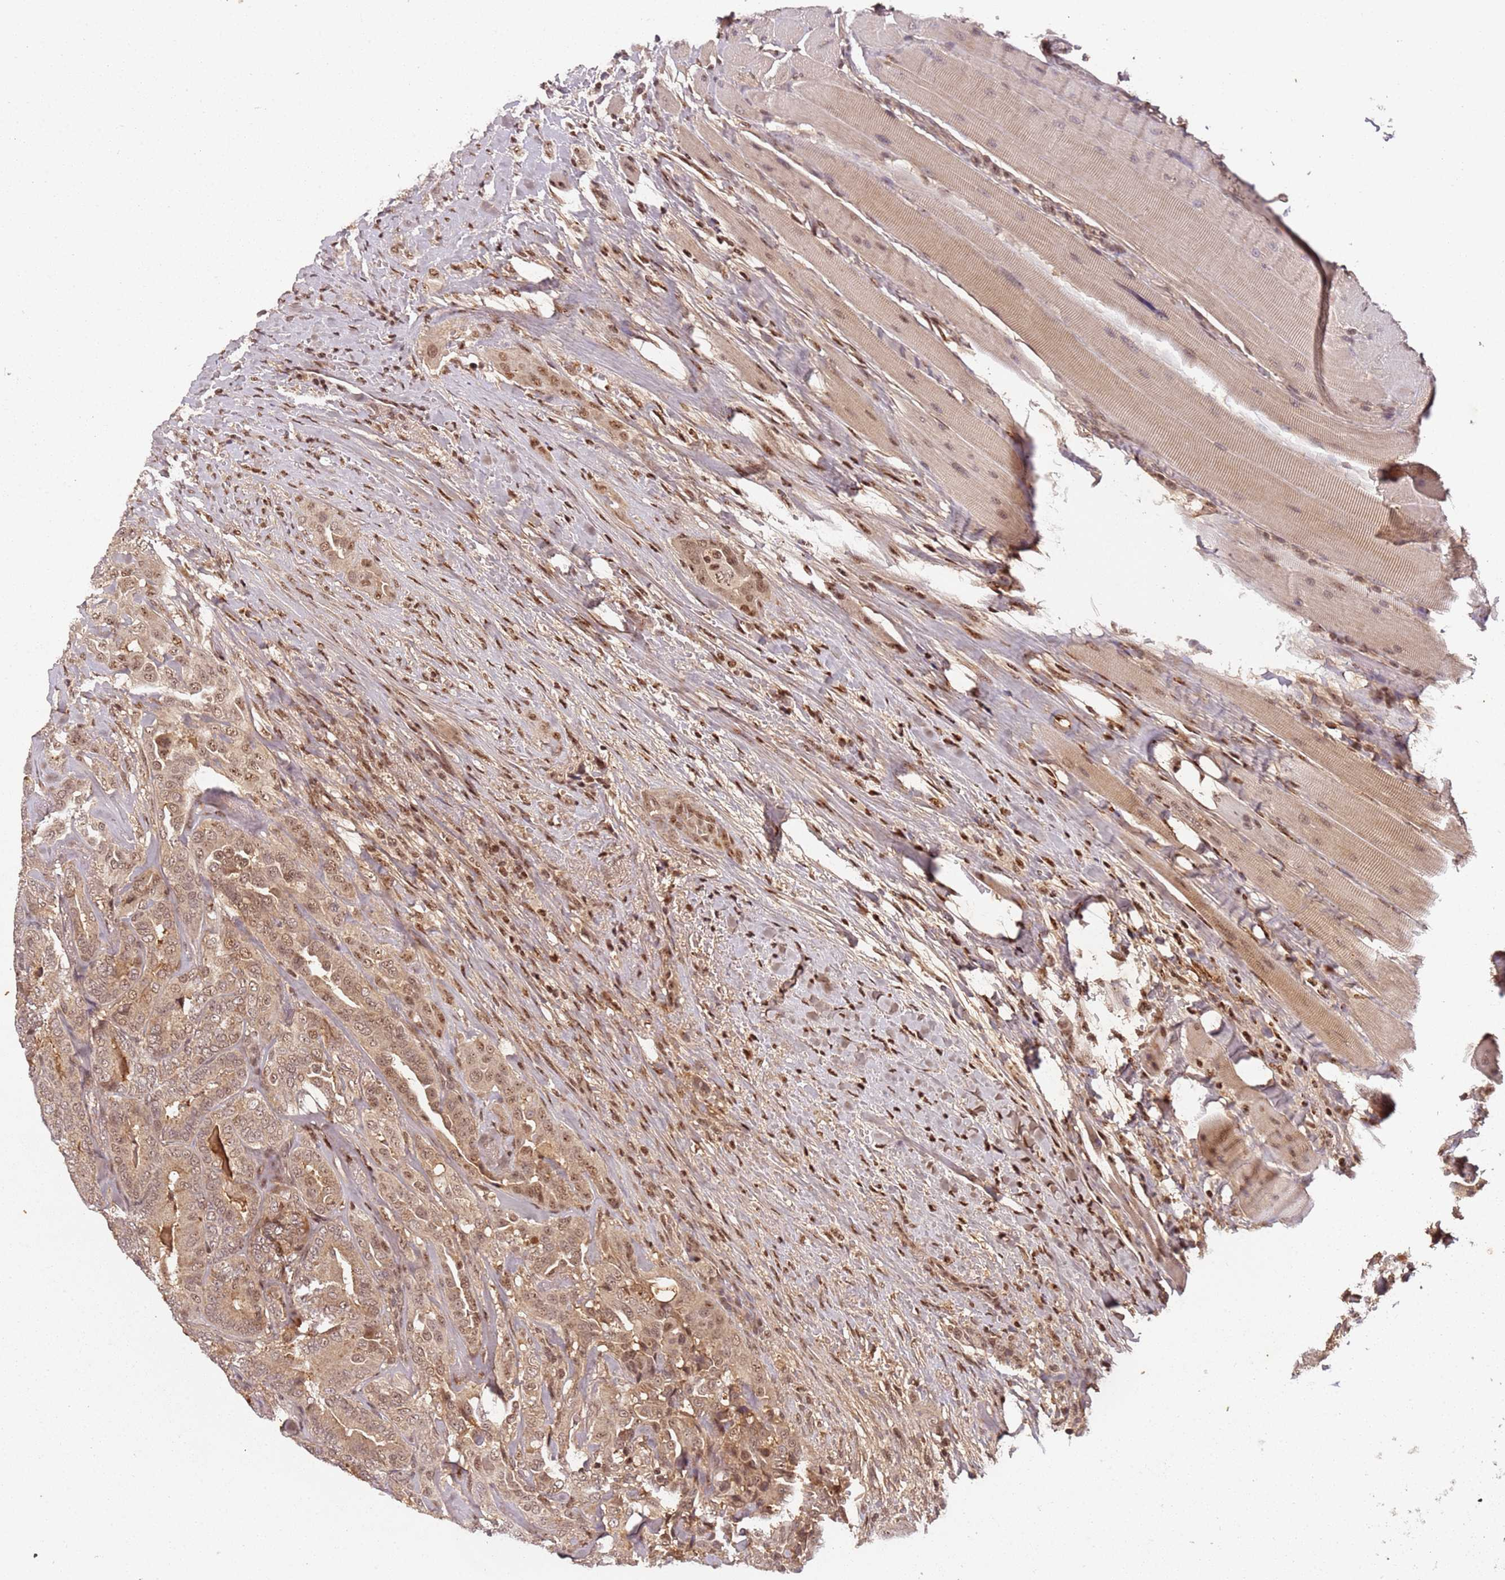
{"staining": {"intensity": "moderate", "quantity": "25%-75%", "location": "nuclear"}, "tissue": "thyroid cancer", "cell_type": "Tumor cells", "image_type": "cancer", "snomed": [{"axis": "morphology", "description": "Papillary adenocarcinoma, NOS"}, {"axis": "topography", "description": "Thyroid gland"}], "caption": "Thyroid papillary adenocarcinoma stained with DAB (3,3'-diaminobenzidine) immunohistochemistry displays medium levels of moderate nuclear positivity in approximately 25%-75% of tumor cells. (DAB IHC with brightfield microscopy, high magnification).", "gene": "COL1A2", "patient": {"sex": "male", "age": 61}}